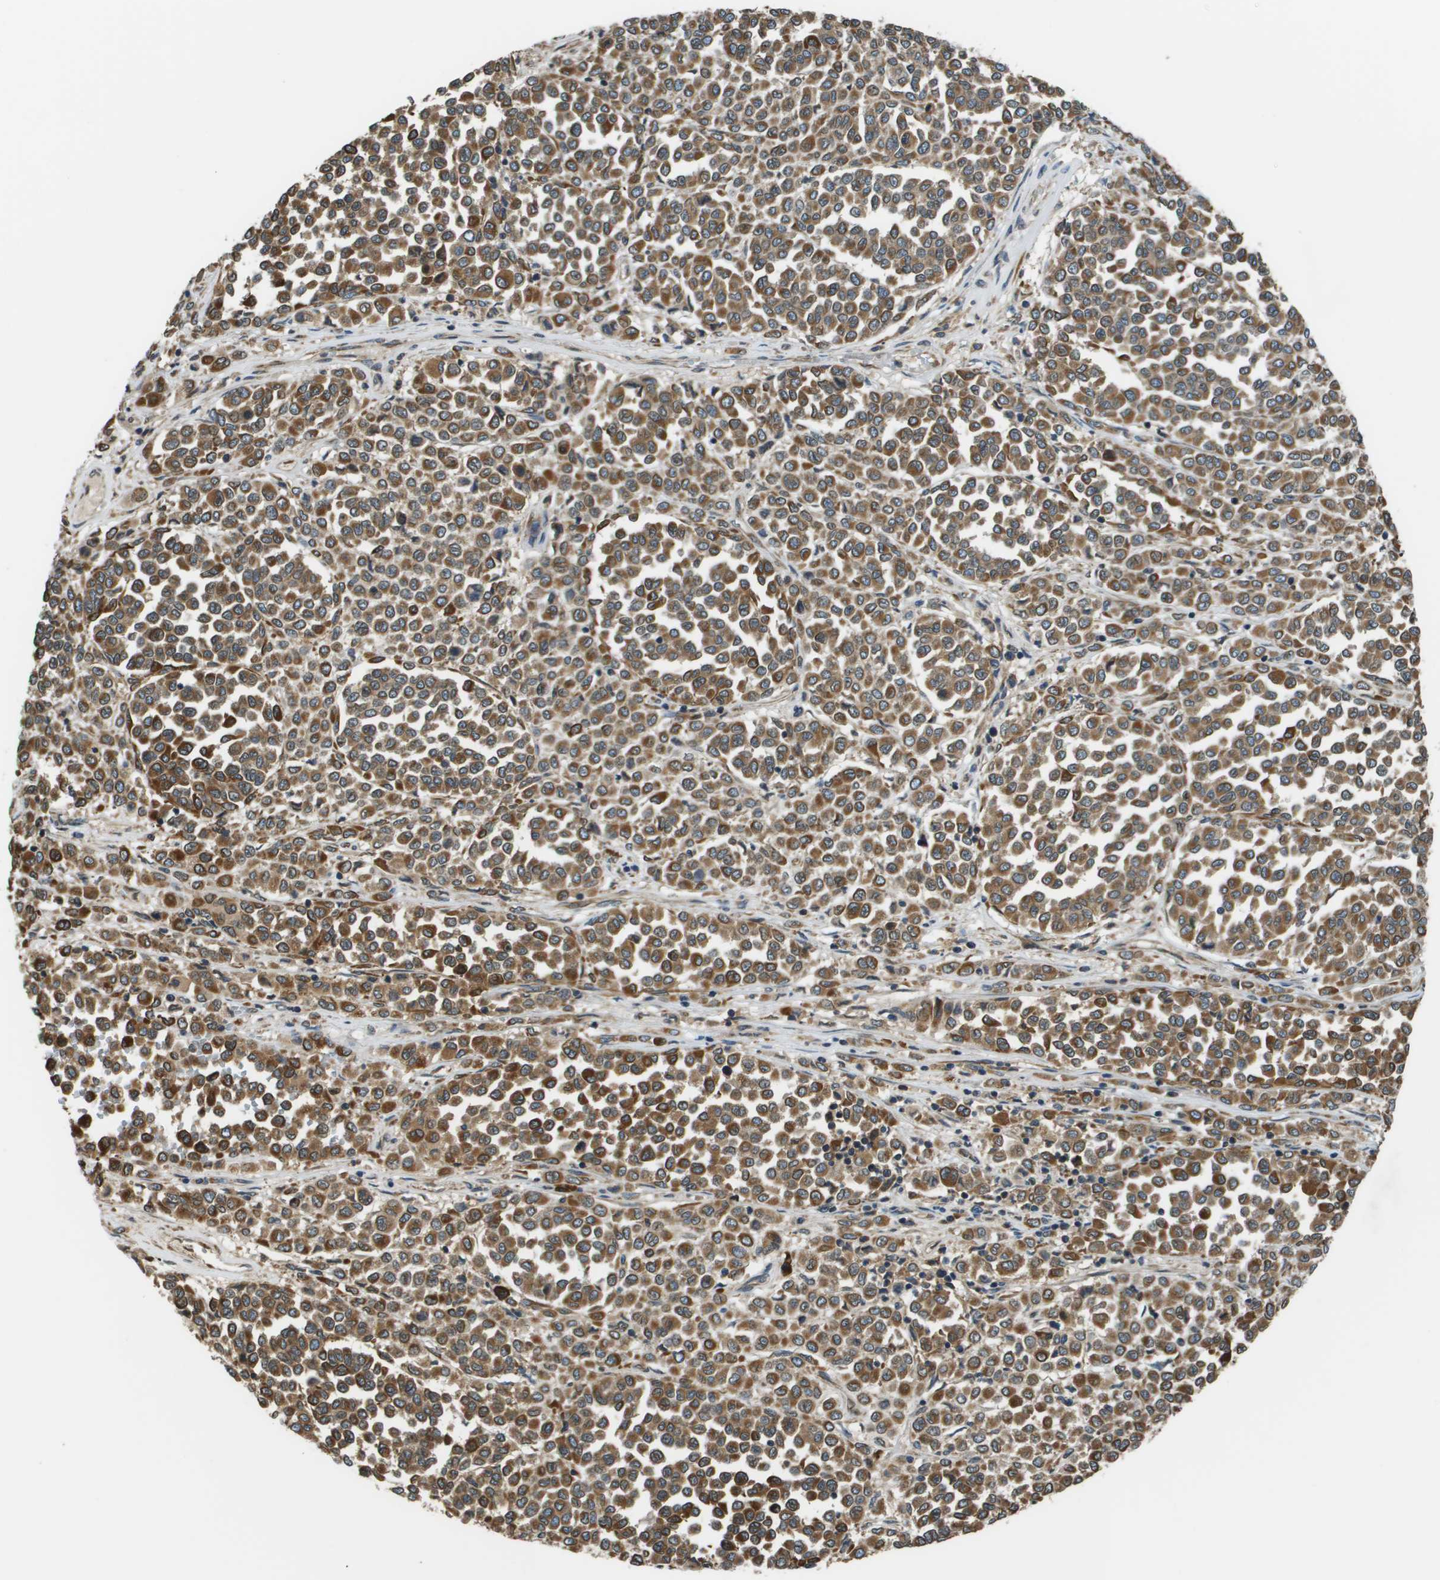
{"staining": {"intensity": "moderate", "quantity": ">75%", "location": "cytoplasmic/membranous"}, "tissue": "melanoma", "cell_type": "Tumor cells", "image_type": "cancer", "snomed": [{"axis": "morphology", "description": "Malignant melanoma, Metastatic site"}, {"axis": "topography", "description": "Pancreas"}], "caption": "Immunohistochemistry (IHC) of human malignant melanoma (metastatic site) shows medium levels of moderate cytoplasmic/membranous expression in about >75% of tumor cells.", "gene": "SEC62", "patient": {"sex": "female", "age": 30}}